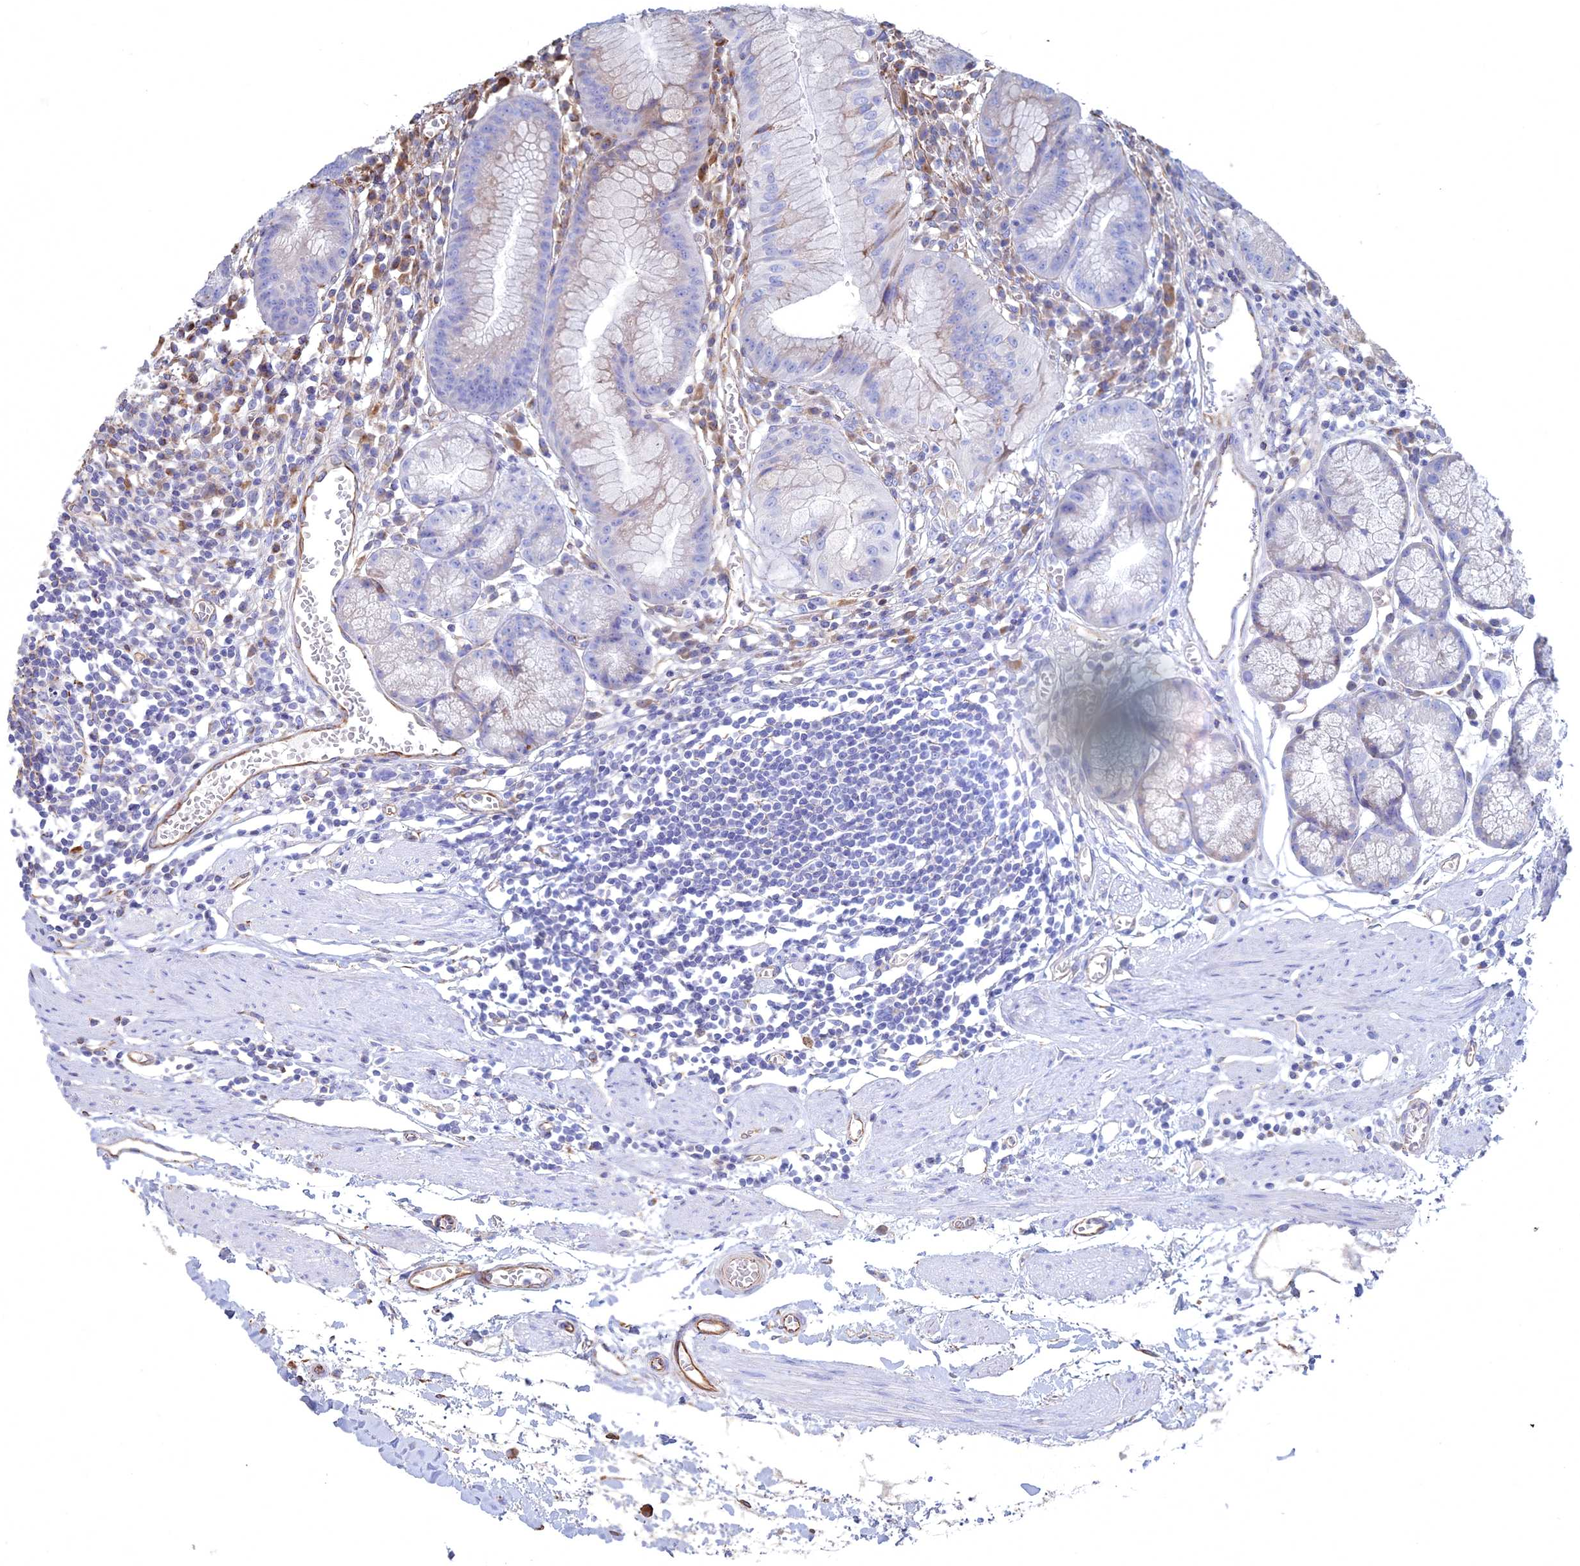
{"staining": {"intensity": "negative", "quantity": "none", "location": "none"}, "tissue": "stomach", "cell_type": "Glandular cells", "image_type": "normal", "snomed": [{"axis": "morphology", "description": "Normal tissue, NOS"}, {"axis": "topography", "description": "Stomach"}], "caption": "Glandular cells are negative for protein expression in benign human stomach. (Immunohistochemistry, brightfield microscopy, high magnification).", "gene": "CLVS2", "patient": {"sex": "male", "age": 55}}